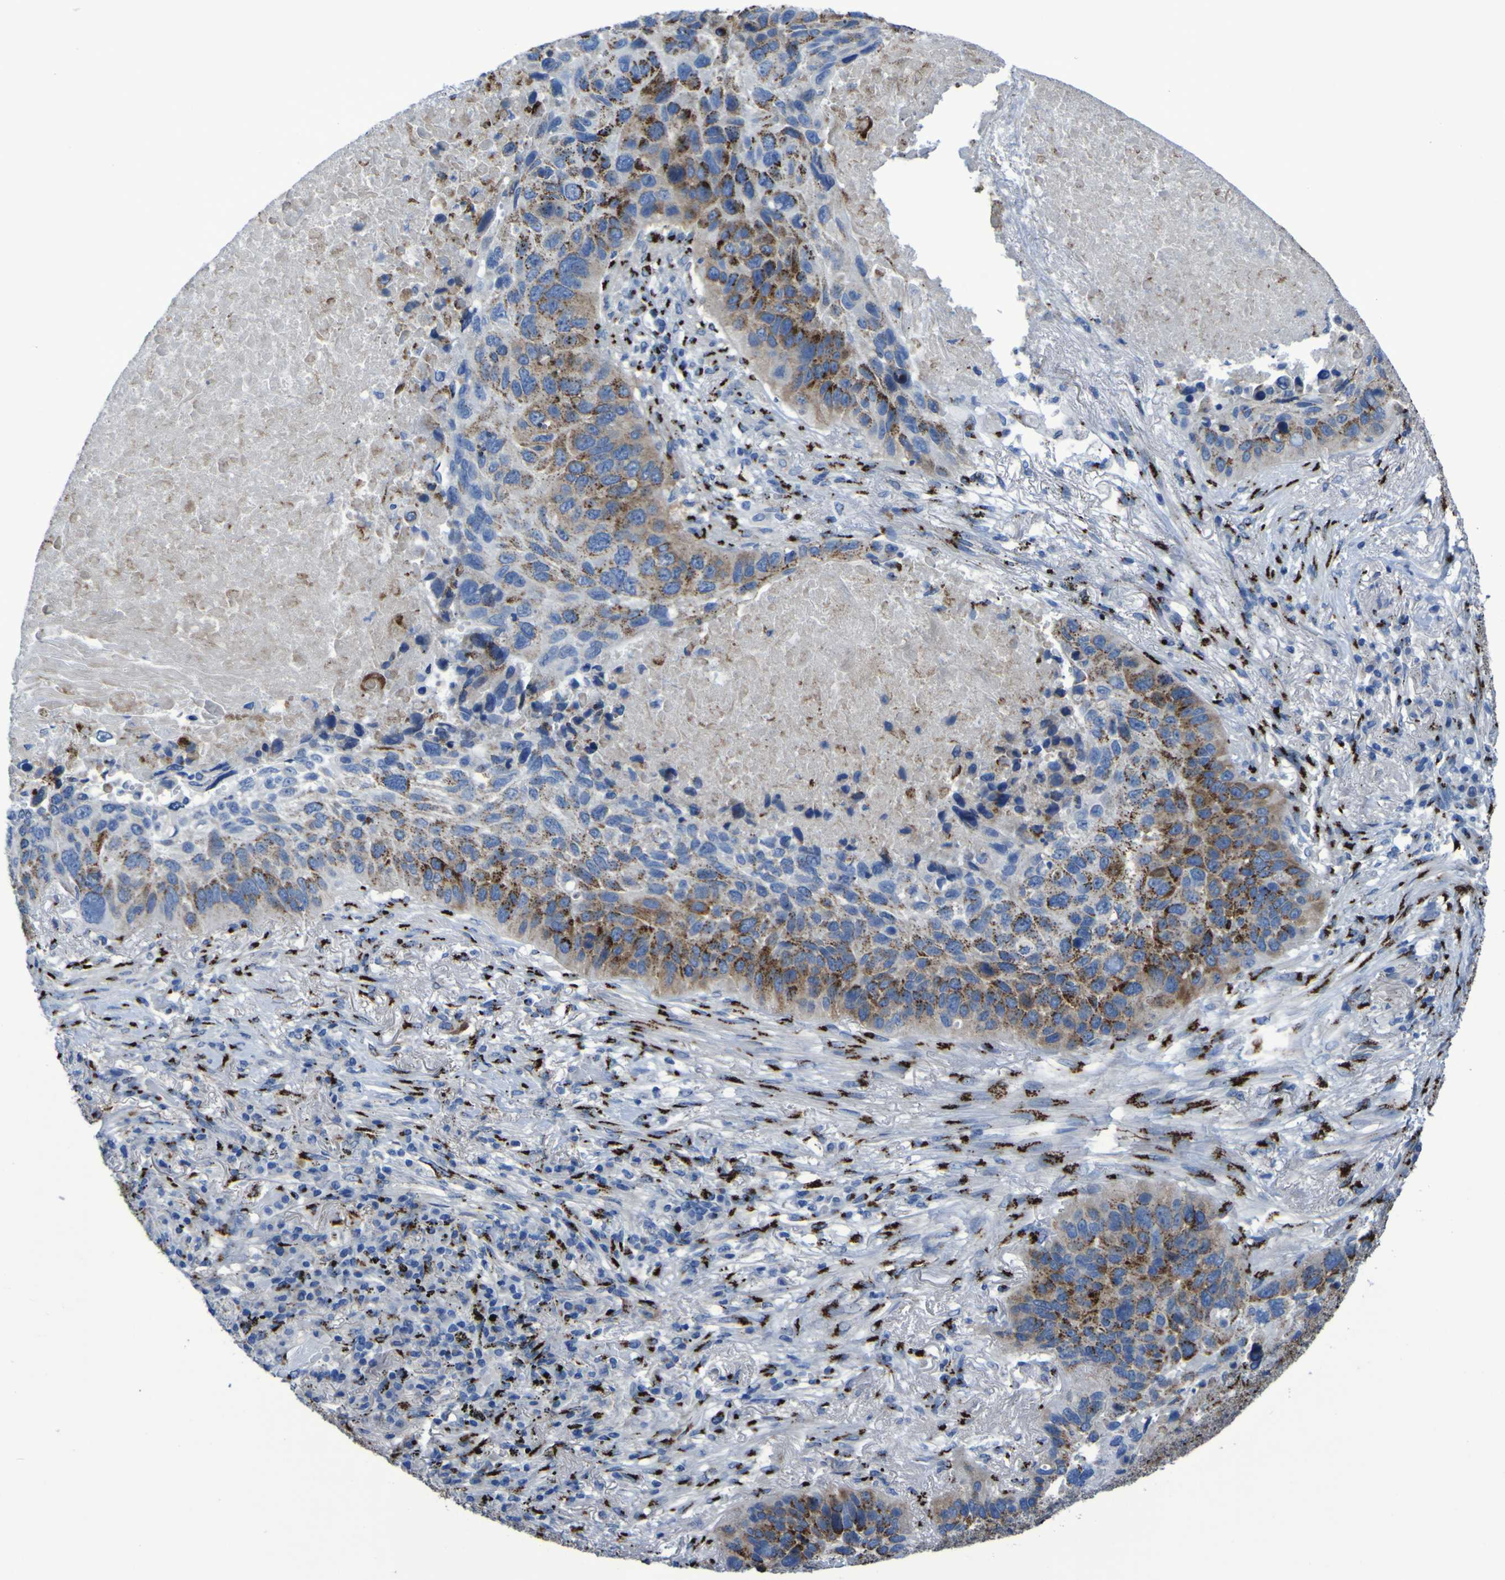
{"staining": {"intensity": "strong", "quantity": ">75%", "location": "cytoplasmic/membranous"}, "tissue": "lung cancer", "cell_type": "Tumor cells", "image_type": "cancer", "snomed": [{"axis": "morphology", "description": "Squamous cell carcinoma, NOS"}, {"axis": "topography", "description": "Lung"}], "caption": "Immunohistochemistry photomicrograph of human squamous cell carcinoma (lung) stained for a protein (brown), which displays high levels of strong cytoplasmic/membranous positivity in approximately >75% of tumor cells.", "gene": "GOLM1", "patient": {"sex": "male", "age": 57}}